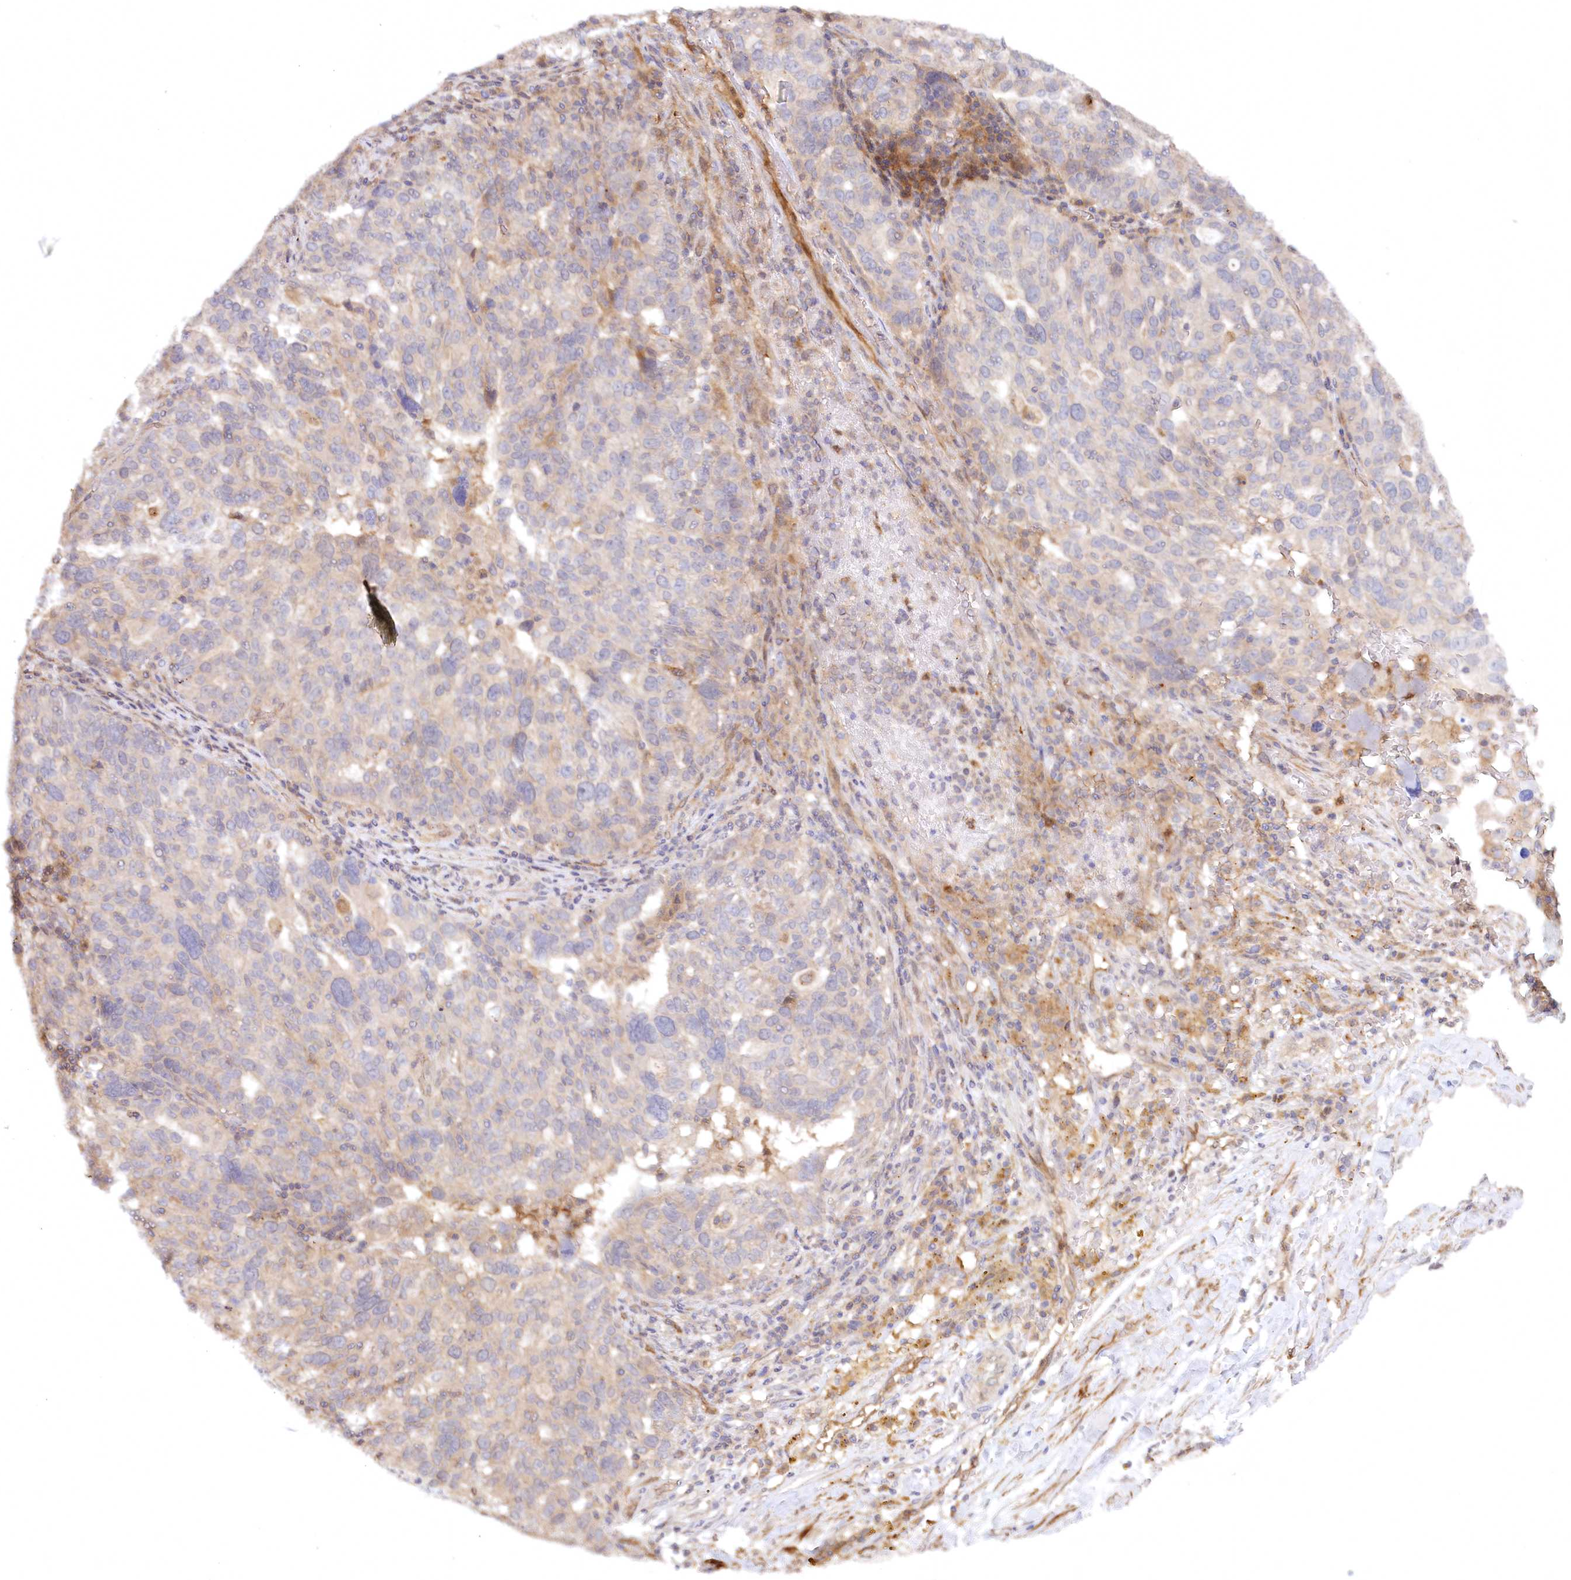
{"staining": {"intensity": "moderate", "quantity": "<25%", "location": "cytoplasmic/membranous"}, "tissue": "ovarian cancer", "cell_type": "Tumor cells", "image_type": "cancer", "snomed": [{"axis": "morphology", "description": "Cystadenocarcinoma, serous, NOS"}, {"axis": "topography", "description": "Ovary"}], "caption": "Protein expression analysis of ovarian cancer shows moderate cytoplasmic/membranous positivity in approximately <25% of tumor cells.", "gene": "GBE1", "patient": {"sex": "female", "age": 59}}